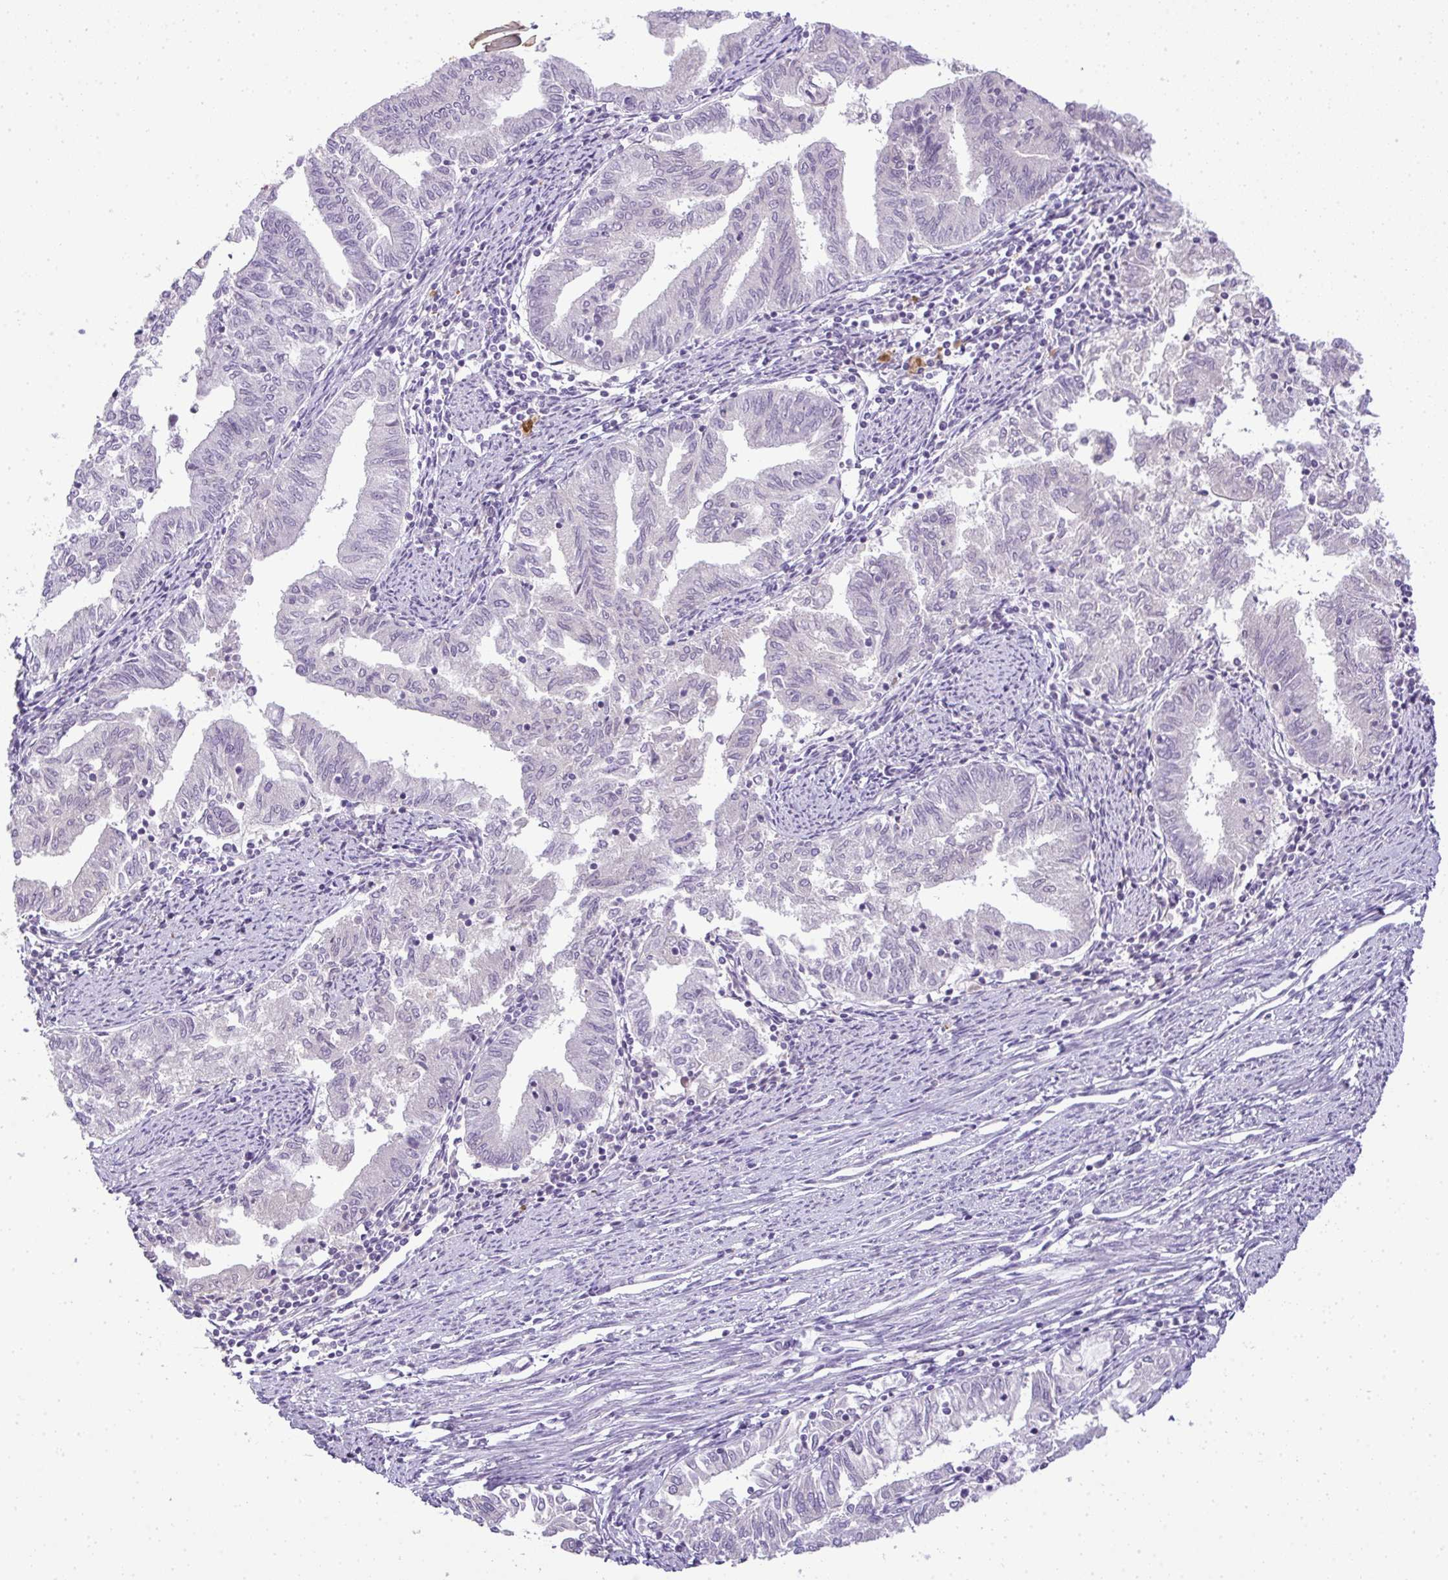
{"staining": {"intensity": "negative", "quantity": "none", "location": "none"}, "tissue": "endometrial cancer", "cell_type": "Tumor cells", "image_type": "cancer", "snomed": [{"axis": "morphology", "description": "Adenocarcinoma, NOS"}, {"axis": "topography", "description": "Endometrium"}], "caption": "This is an IHC micrograph of endometrial cancer (adenocarcinoma). There is no positivity in tumor cells.", "gene": "CMPK1", "patient": {"sex": "female", "age": 79}}